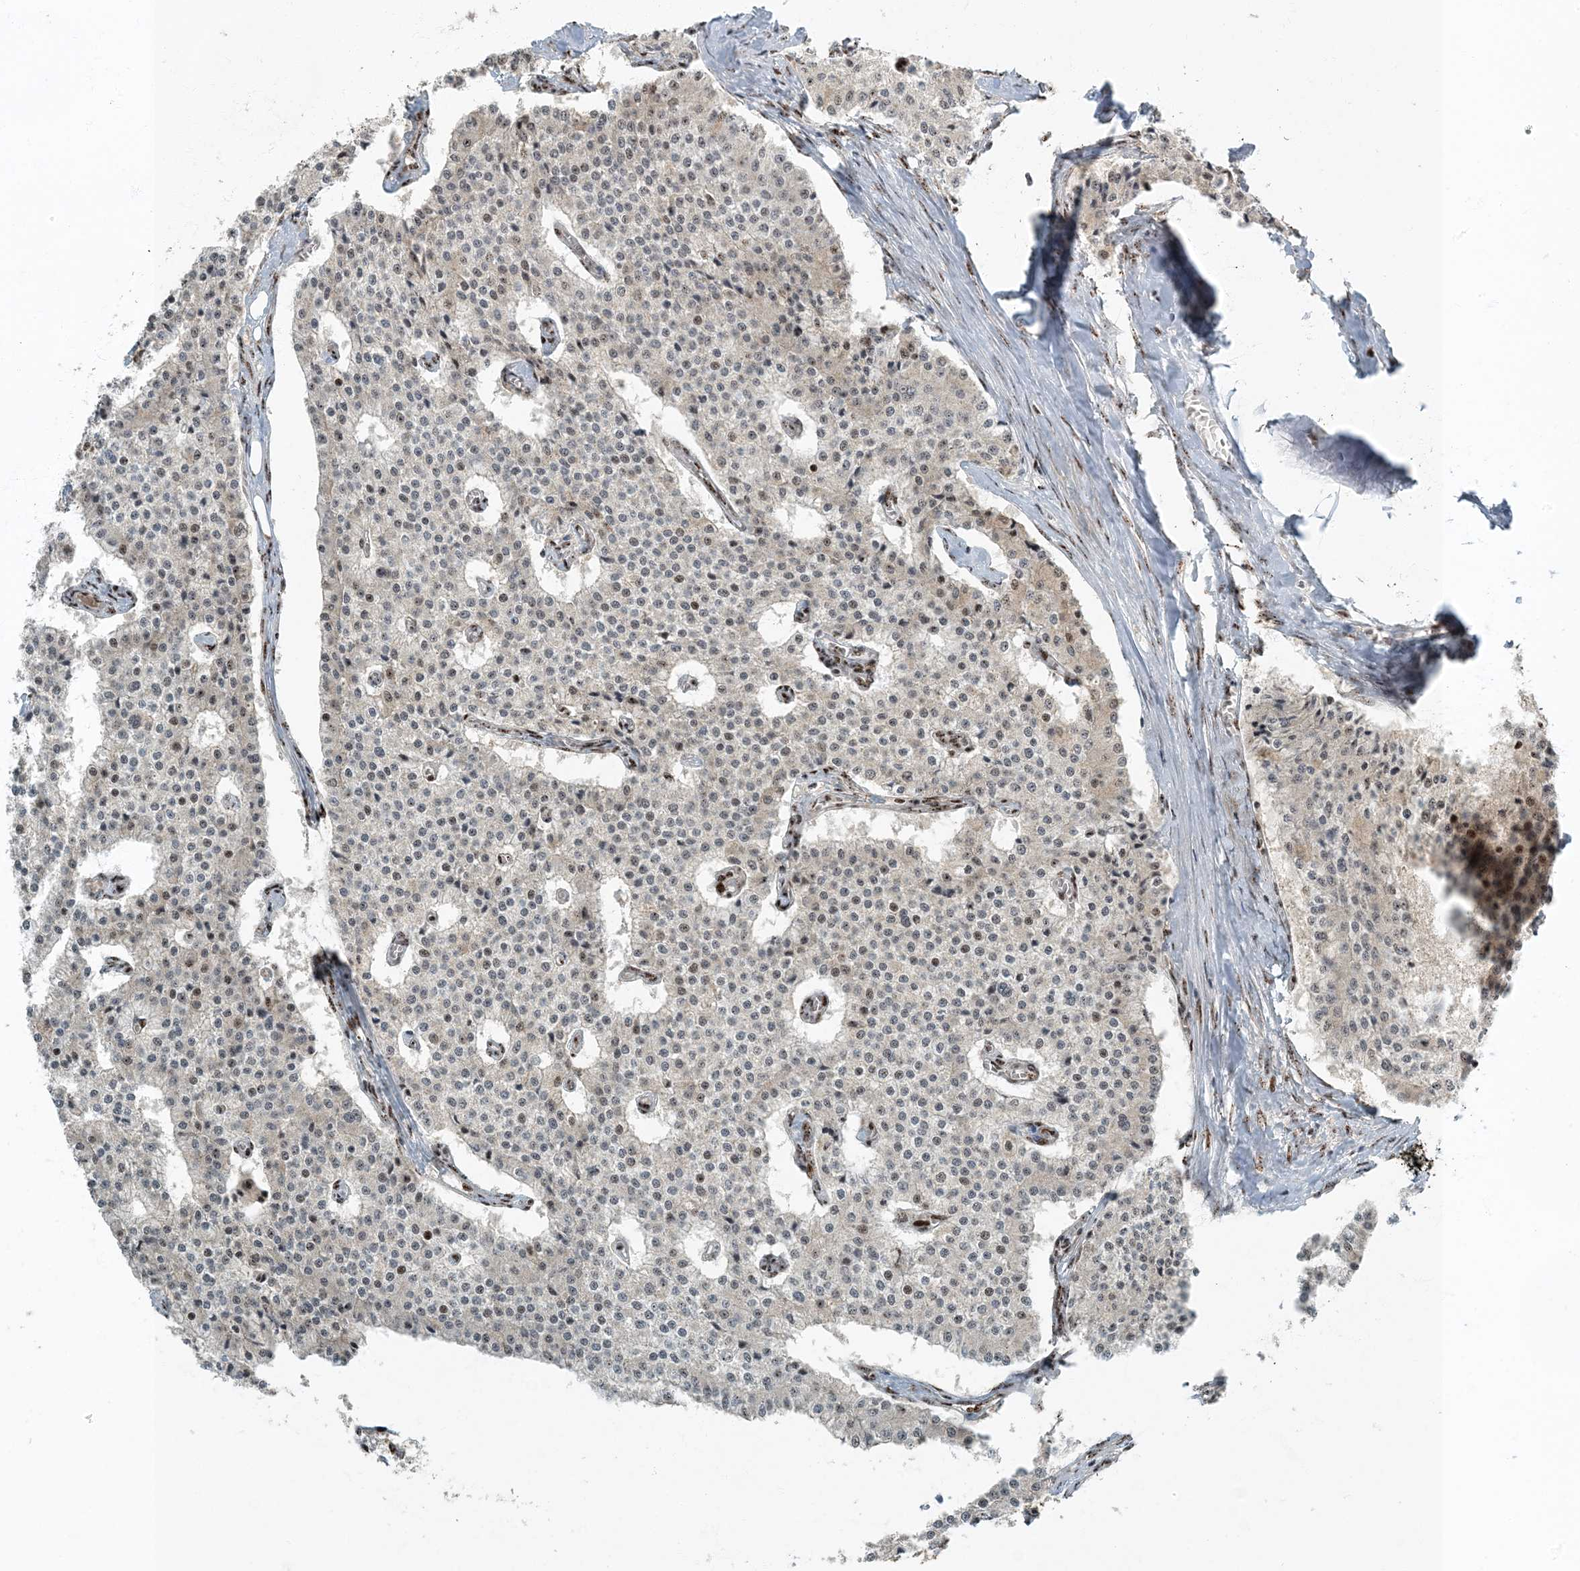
{"staining": {"intensity": "weak", "quantity": "<25%", "location": "nuclear"}, "tissue": "carcinoid", "cell_type": "Tumor cells", "image_type": "cancer", "snomed": [{"axis": "morphology", "description": "Carcinoid, malignant, NOS"}, {"axis": "topography", "description": "Colon"}], "caption": "The IHC histopathology image has no significant positivity in tumor cells of carcinoid (malignant) tissue.", "gene": "MBD1", "patient": {"sex": "female", "age": 52}}